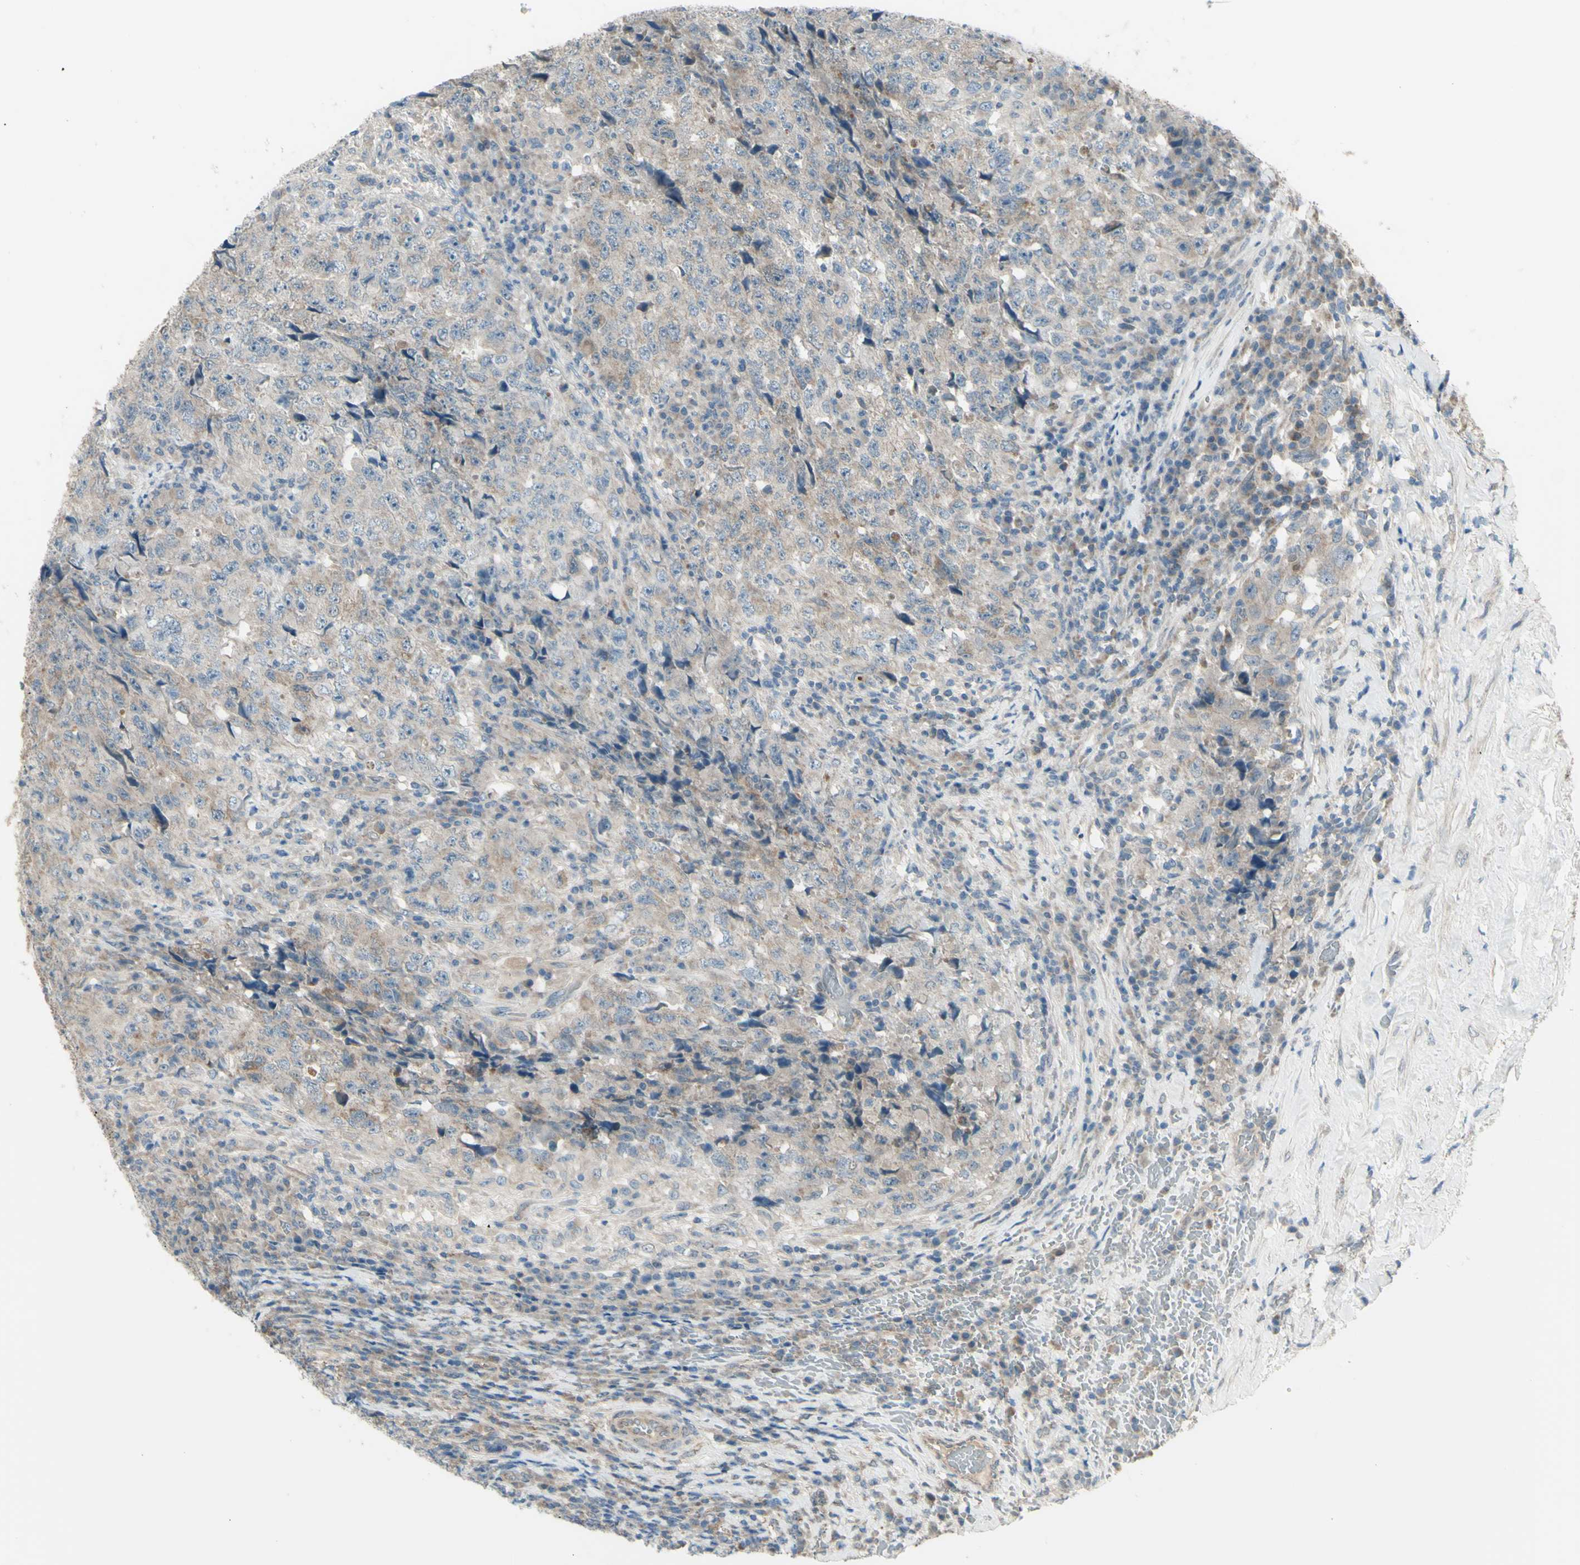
{"staining": {"intensity": "negative", "quantity": "none", "location": "none"}, "tissue": "testis cancer", "cell_type": "Tumor cells", "image_type": "cancer", "snomed": [{"axis": "morphology", "description": "Necrosis, NOS"}, {"axis": "morphology", "description": "Carcinoma, Embryonal, NOS"}, {"axis": "topography", "description": "Testis"}], "caption": "High magnification brightfield microscopy of testis cancer (embryonal carcinoma) stained with DAB (brown) and counterstained with hematoxylin (blue): tumor cells show no significant staining.", "gene": "NAXD", "patient": {"sex": "male", "age": 19}}